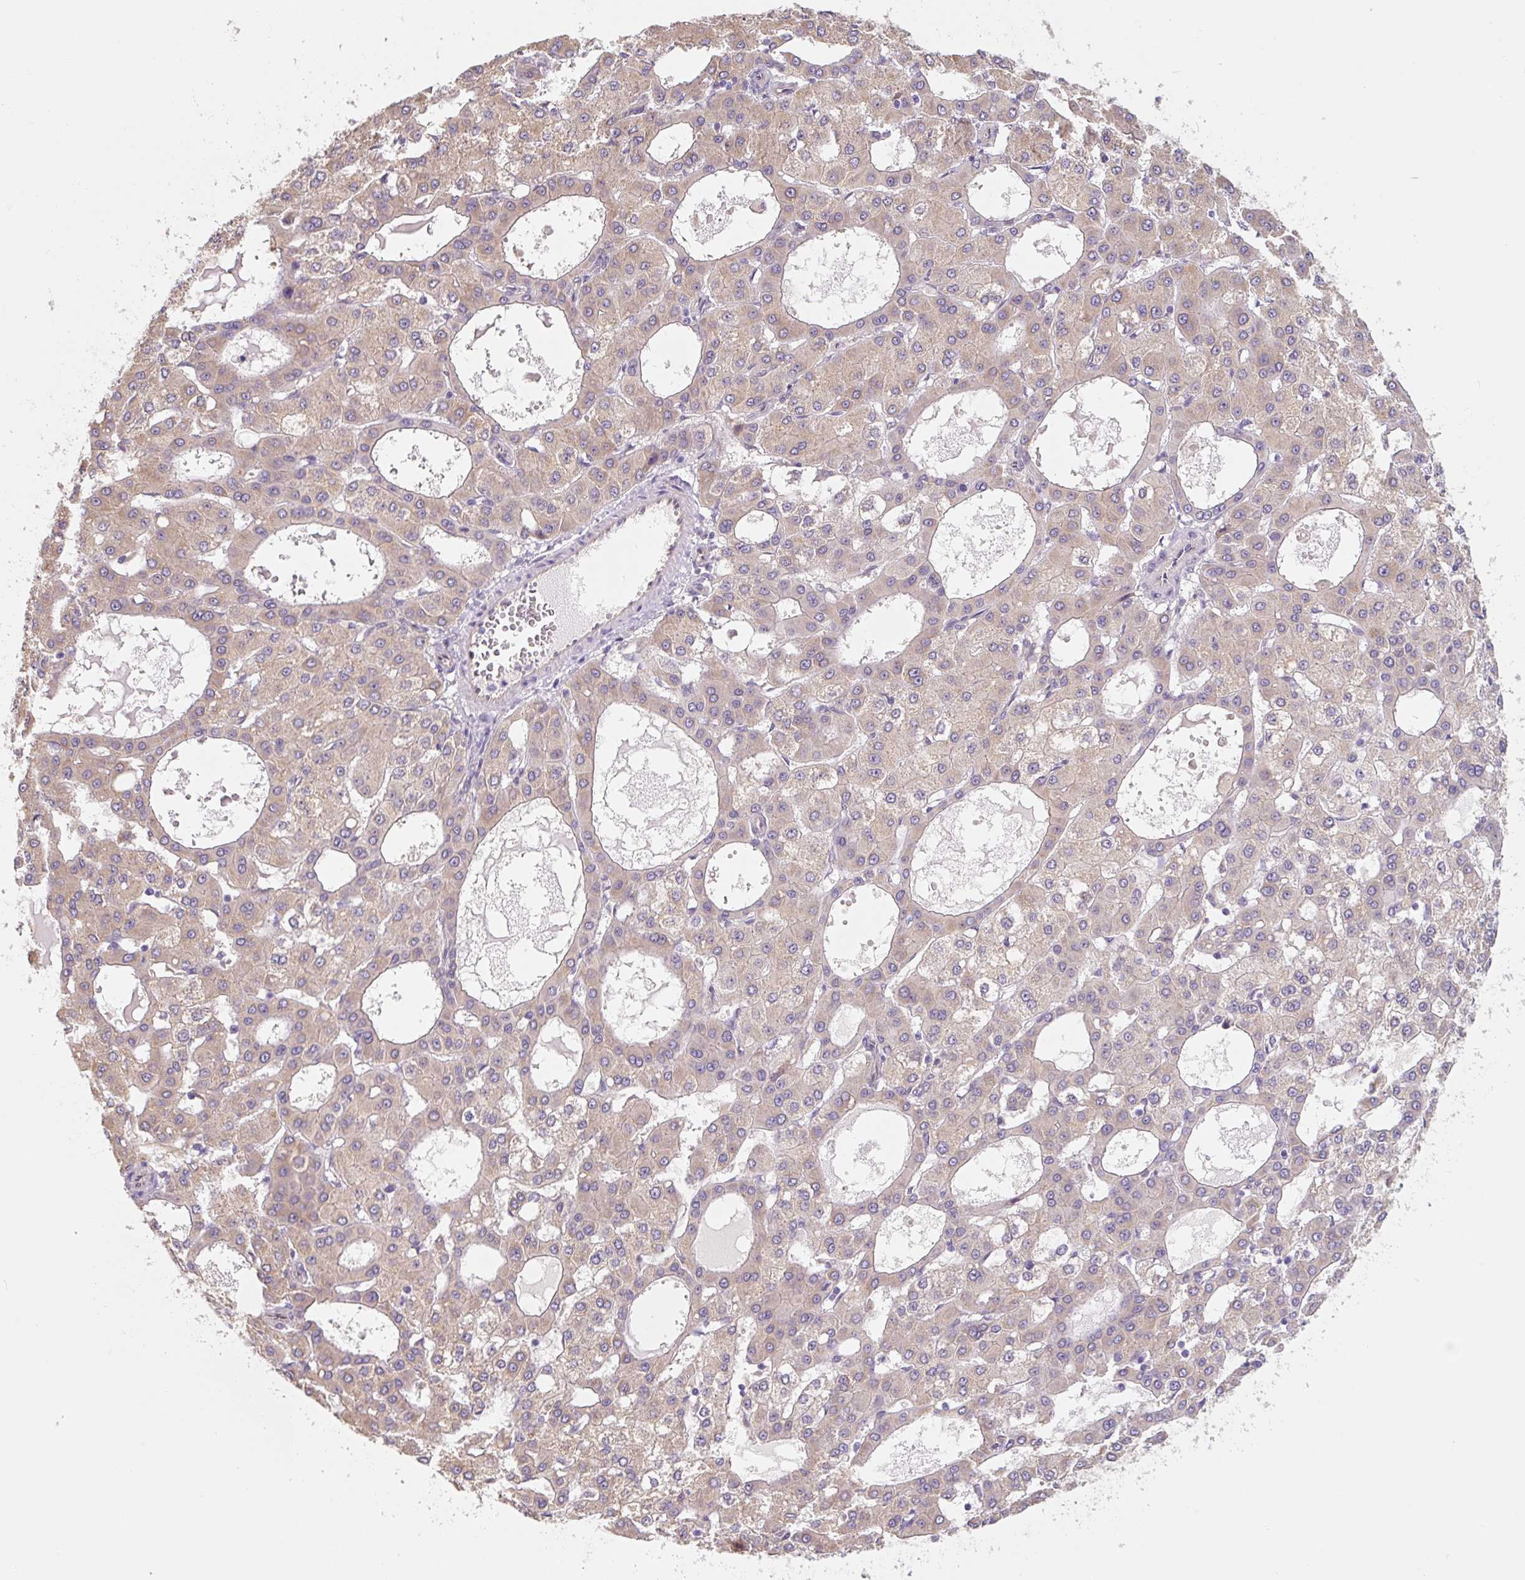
{"staining": {"intensity": "weak", "quantity": "25%-75%", "location": "cytoplasmic/membranous"}, "tissue": "liver cancer", "cell_type": "Tumor cells", "image_type": "cancer", "snomed": [{"axis": "morphology", "description": "Carcinoma, Hepatocellular, NOS"}, {"axis": "topography", "description": "Liver"}], "caption": "This is an image of immunohistochemistry staining of liver cancer, which shows weak staining in the cytoplasmic/membranous of tumor cells.", "gene": "ASRGL1", "patient": {"sex": "male", "age": 47}}